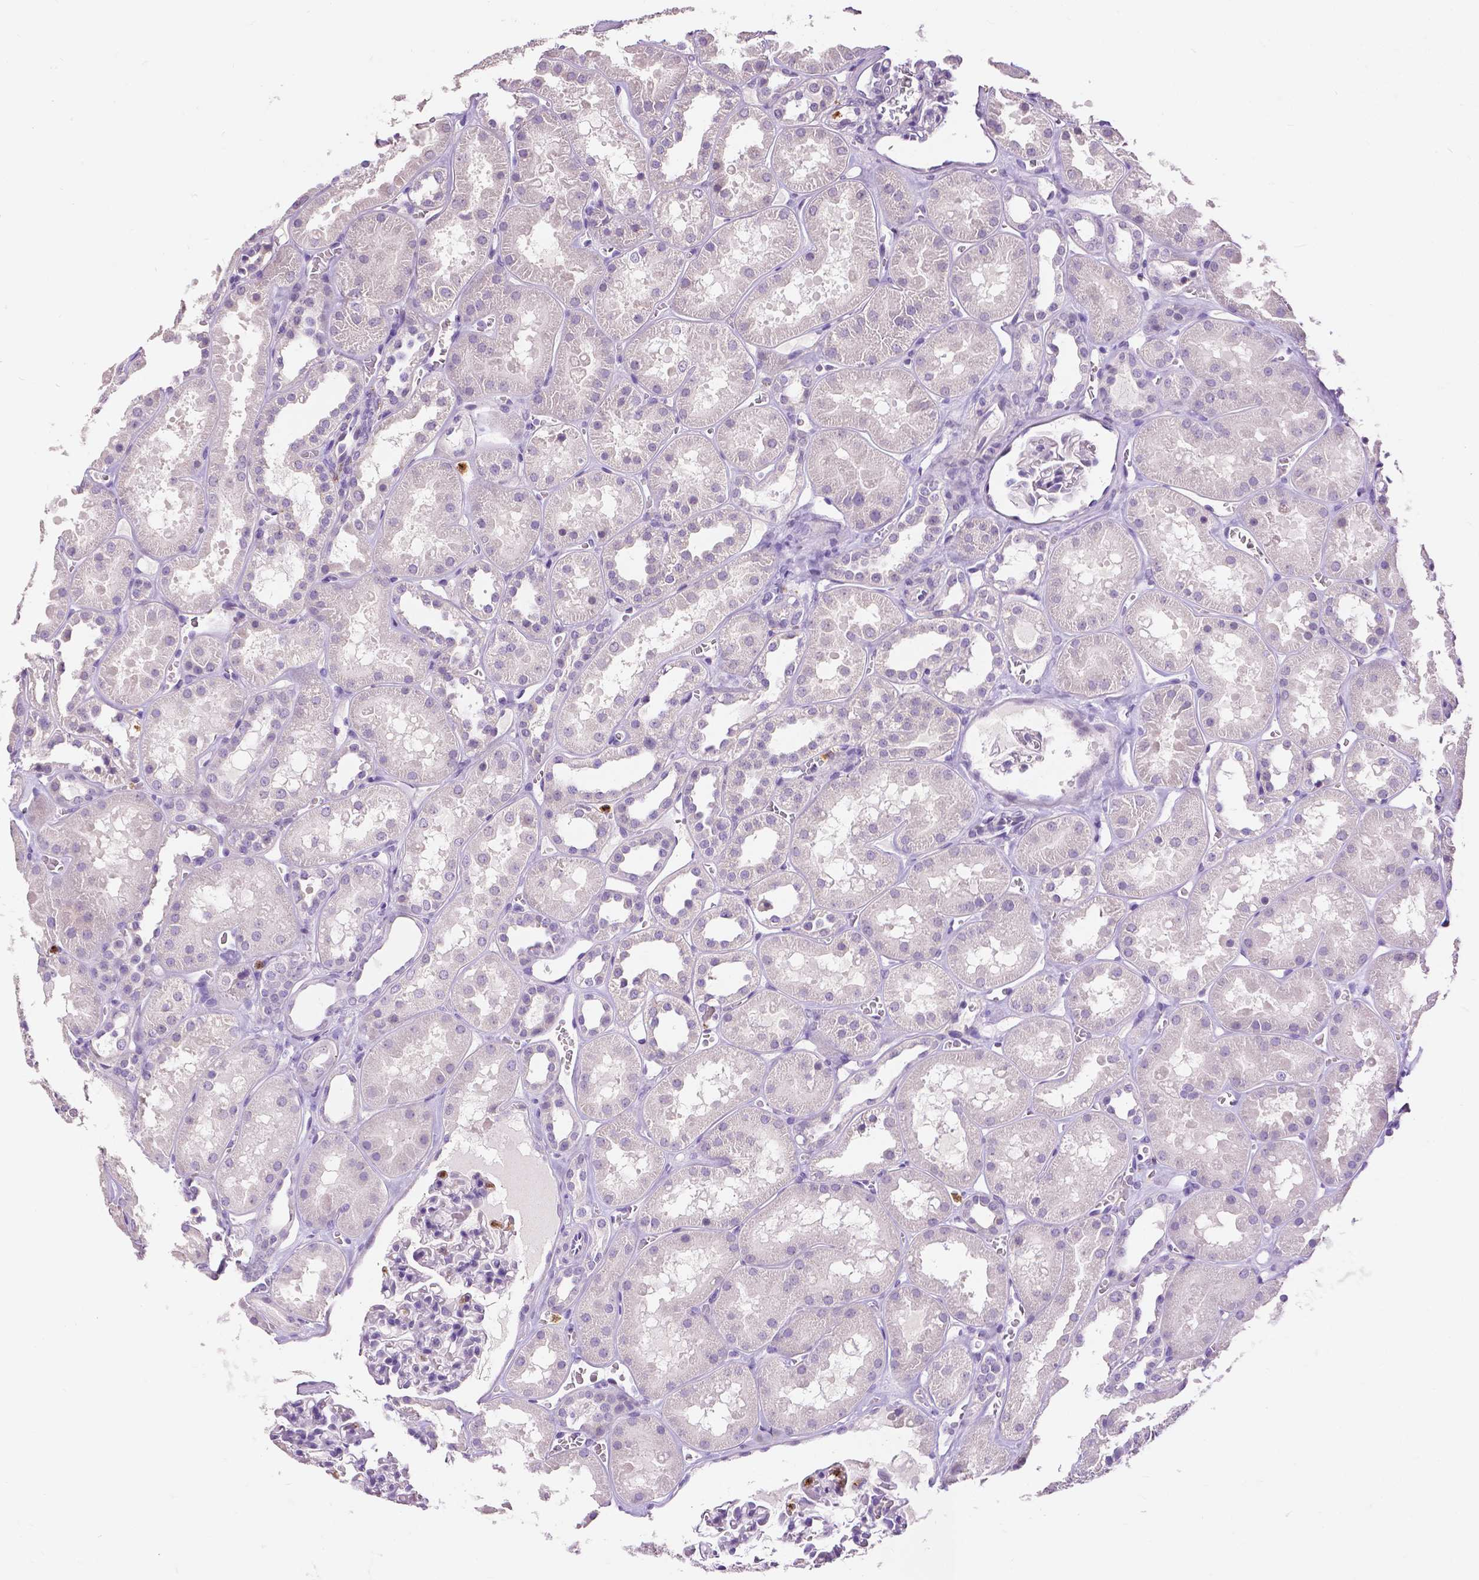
{"staining": {"intensity": "negative", "quantity": "none", "location": "none"}, "tissue": "kidney", "cell_type": "Cells in glomeruli", "image_type": "normal", "snomed": [{"axis": "morphology", "description": "Normal tissue, NOS"}, {"axis": "topography", "description": "Kidney"}], "caption": "Benign kidney was stained to show a protein in brown. There is no significant staining in cells in glomeruli. (DAB (3,3'-diaminobenzidine) immunohistochemistry, high magnification).", "gene": "CXCR2", "patient": {"sex": "female", "age": 41}}